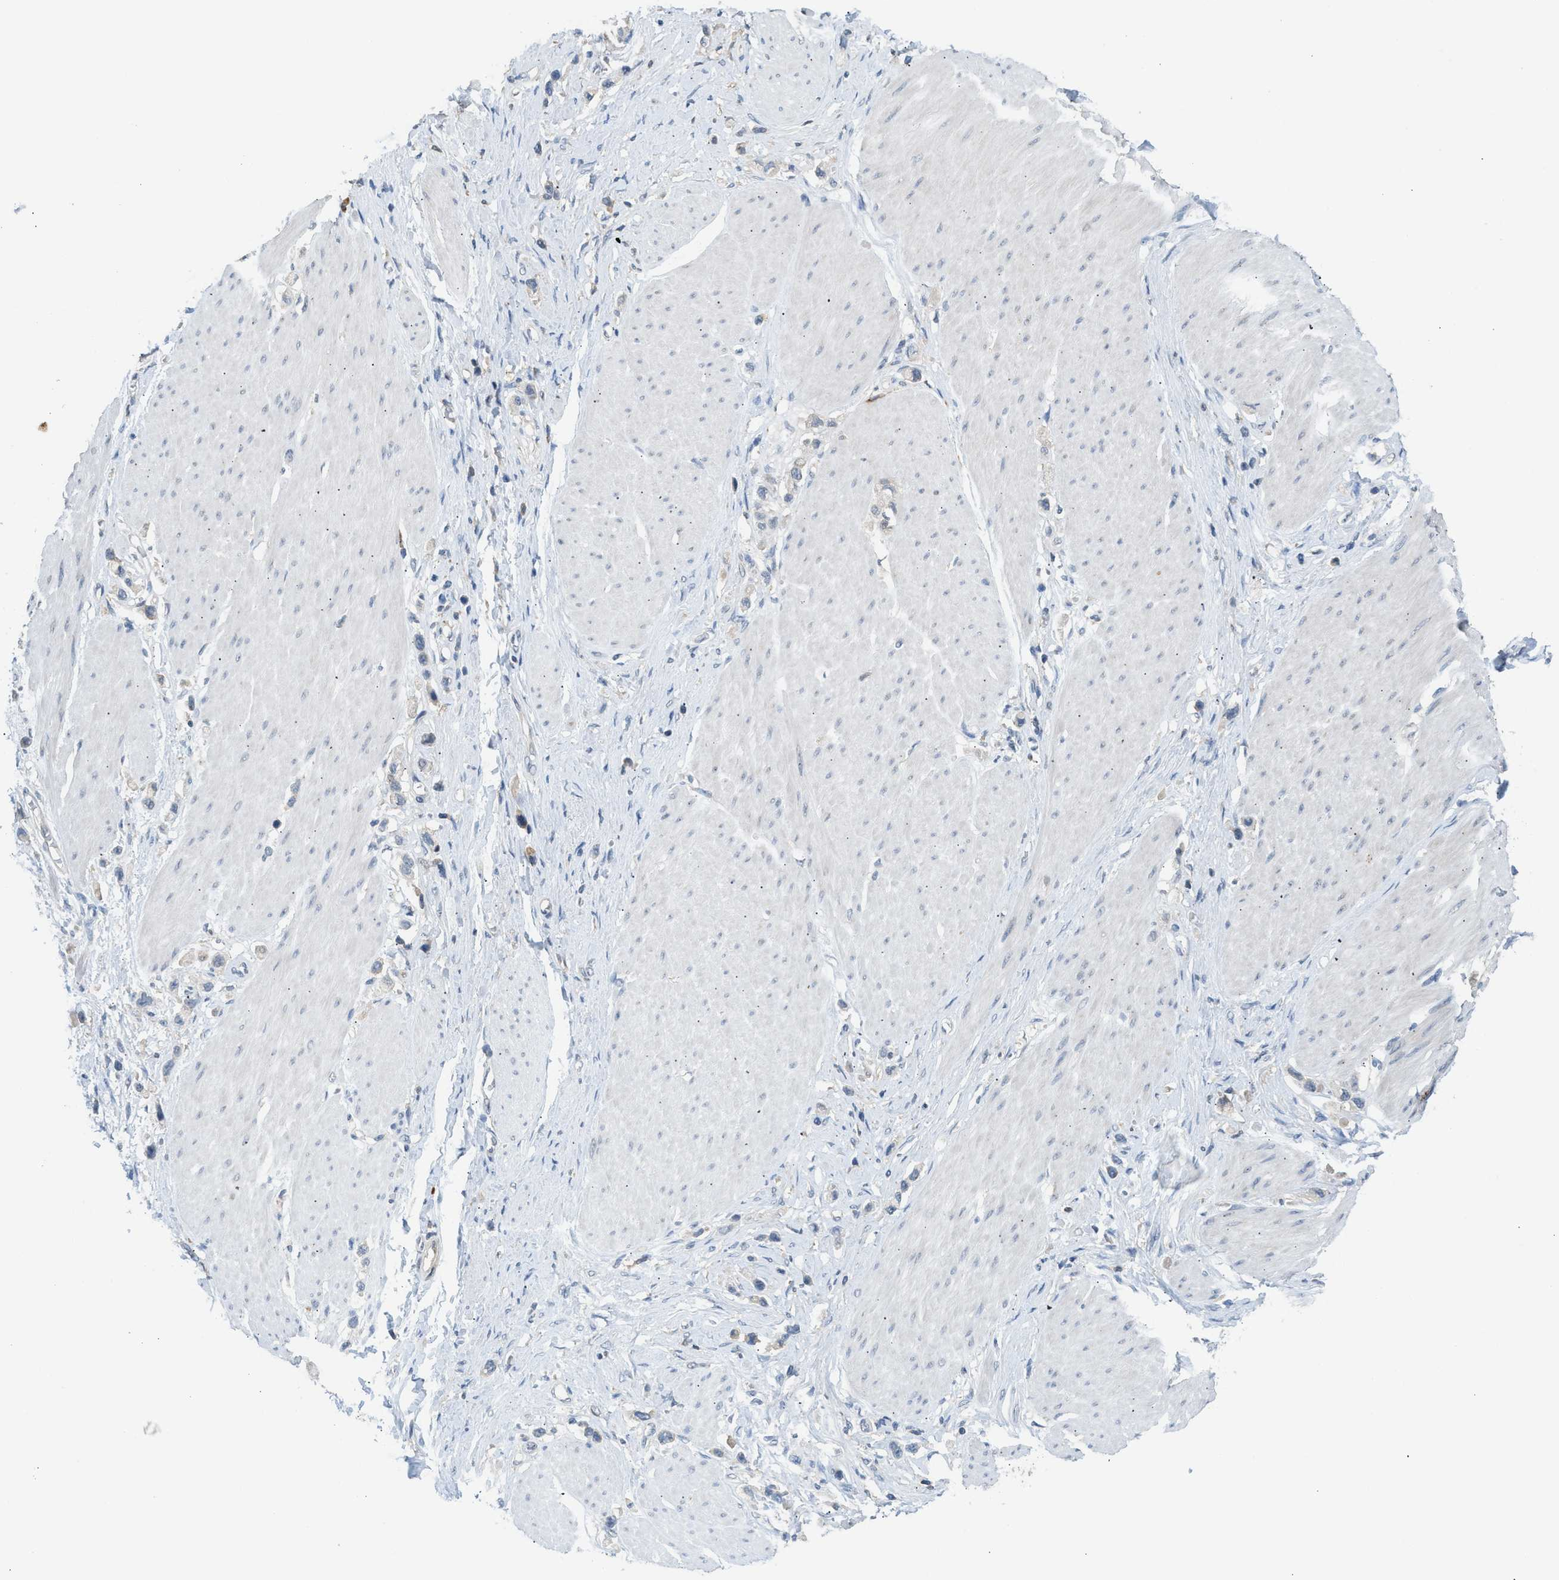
{"staining": {"intensity": "negative", "quantity": "none", "location": "none"}, "tissue": "stomach cancer", "cell_type": "Tumor cells", "image_type": "cancer", "snomed": [{"axis": "morphology", "description": "Adenocarcinoma, NOS"}, {"axis": "topography", "description": "Stomach"}], "caption": "High magnification brightfield microscopy of stomach adenocarcinoma stained with DAB (3,3'-diaminobenzidine) (brown) and counterstained with hematoxylin (blue): tumor cells show no significant staining.", "gene": "RHBDF2", "patient": {"sex": "female", "age": 65}}